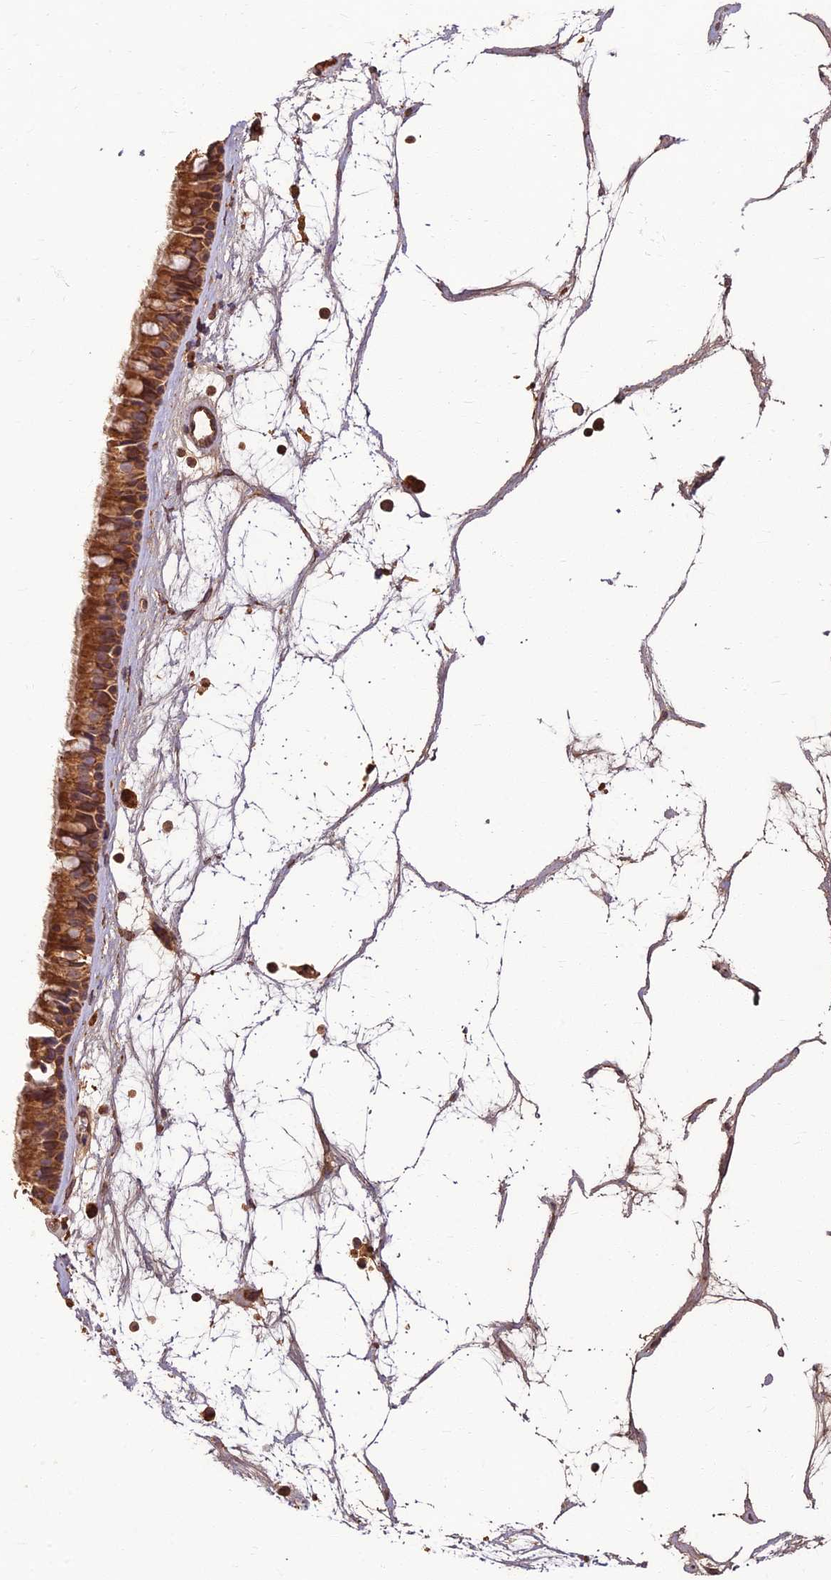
{"staining": {"intensity": "strong", "quantity": ">75%", "location": "cytoplasmic/membranous"}, "tissue": "nasopharynx", "cell_type": "Respiratory epithelial cells", "image_type": "normal", "snomed": [{"axis": "morphology", "description": "Normal tissue, NOS"}, {"axis": "topography", "description": "Nasopharynx"}], "caption": "Unremarkable nasopharynx was stained to show a protein in brown. There is high levels of strong cytoplasmic/membranous expression in about >75% of respiratory epithelial cells. The staining was performed using DAB (3,3'-diaminobenzidine), with brown indicating positive protein expression. Nuclei are stained blue with hematoxylin.", "gene": "CORO1C", "patient": {"sex": "male", "age": 64}}